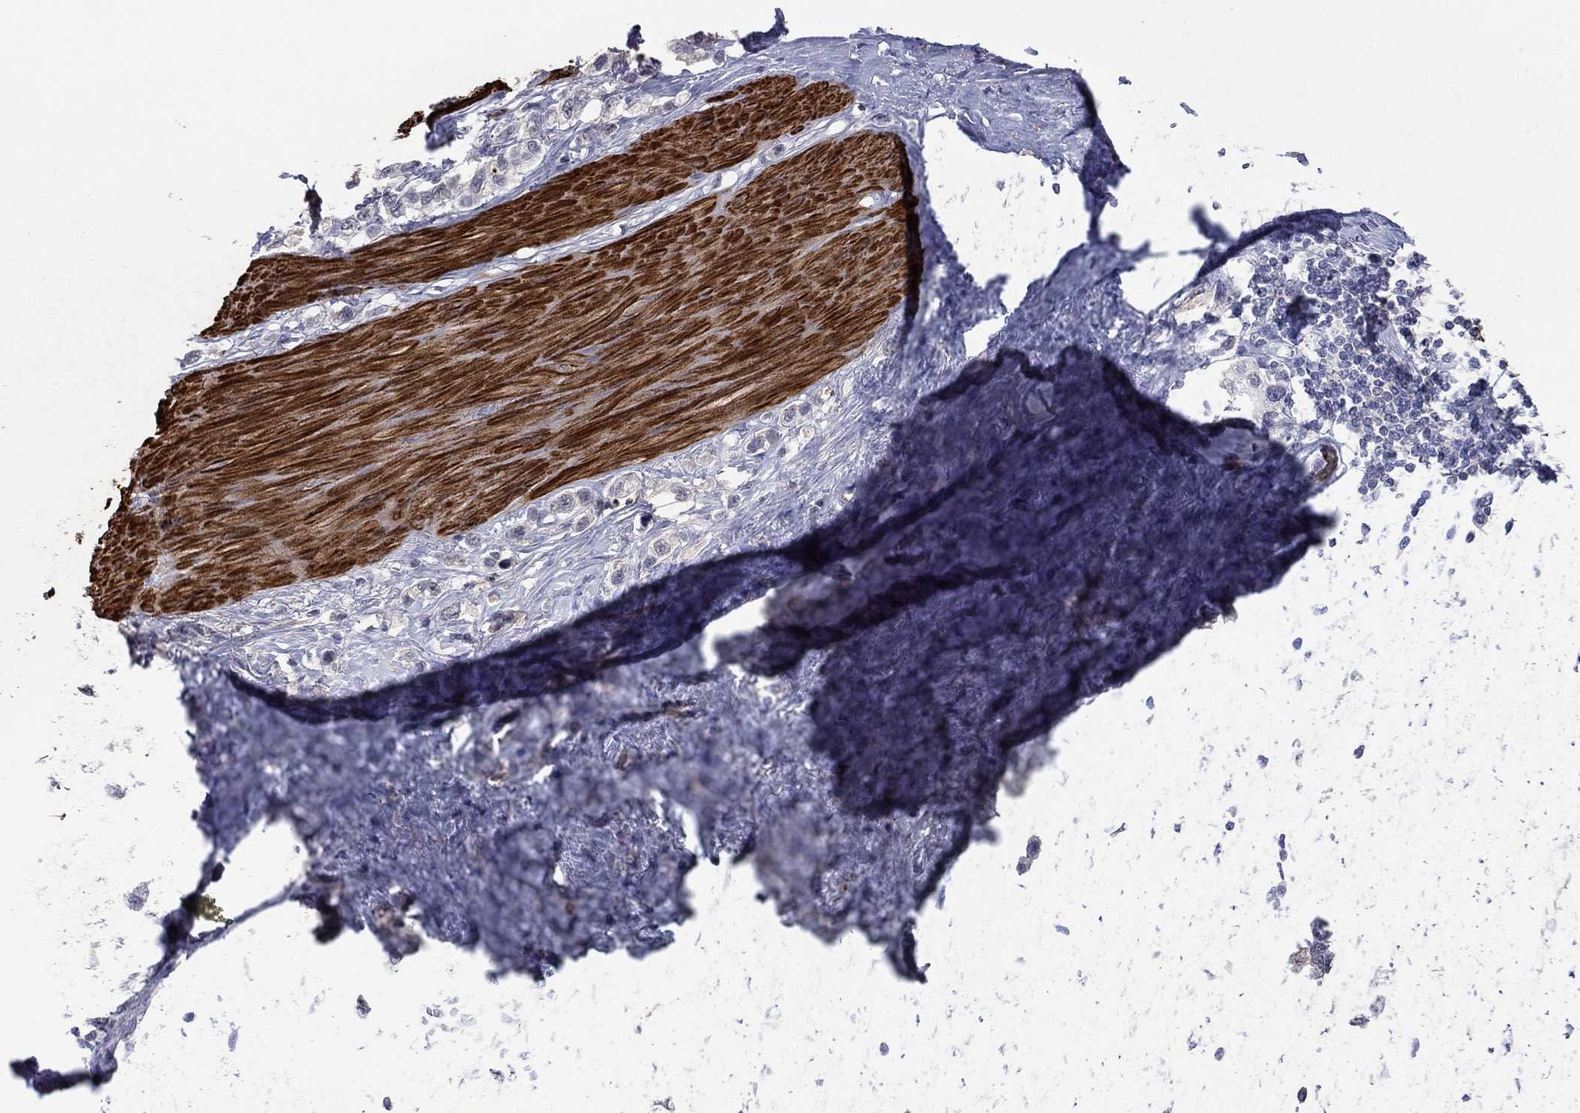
{"staining": {"intensity": "negative", "quantity": "none", "location": "none"}, "tissue": "stomach cancer", "cell_type": "Tumor cells", "image_type": "cancer", "snomed": [{"axis": "morphology", "description": "Normal tissue, NOS"}, {"axis": "morphology", "description": "Adenocarcinoma, NOS"}, {"axis": "morphology", "description": "Adenocarcinoma, High grade"}, {"axis": "topography", "description": "Stomach, upper"}, {"axis": "topography", "description": "Stomach"}], "caption": "Immunohistochemistry (IHC) micrograph of neoplastic tissue: human stomach cancer stained with DAB (3,3'-diaminobenzidine) shows no significant protein staining in tumor cells.", "gene": "IP6K3", "patient": {"sex": "female", "age": 65}}